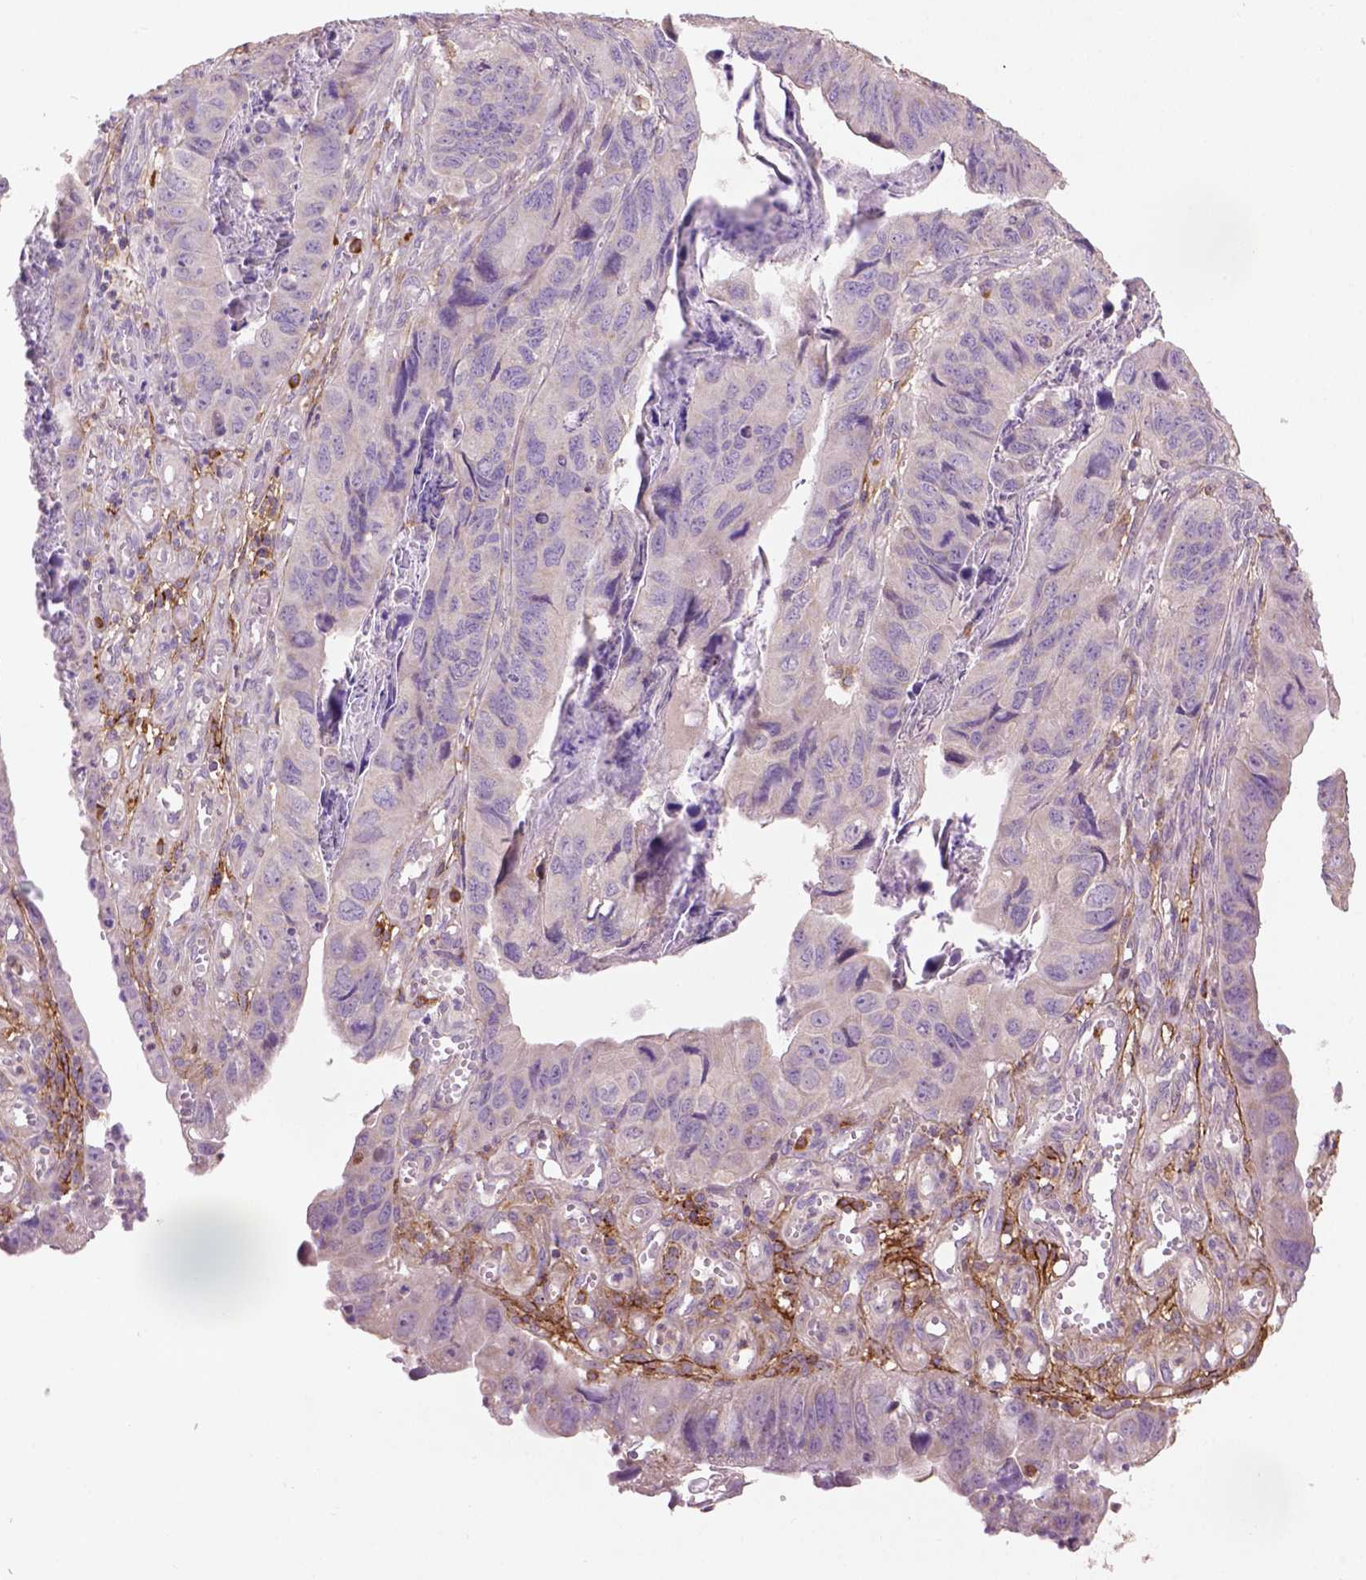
{"staining": {"intensity": "negative", "quantity": "none", "location": "none"}, "tissue": "stomach cancer", "cell_type": "Tumor cells", "image_type": "cancer", "snomed": [{"axis": "morphology", "description": "Adenocarcinoma, NOS"}, {"axis": "topography", "description": "Stomach, lower"}], "caption": "A micrograph of stomach cancer stained for a protein displays no brown staining in tumor cells.", "gene": "LRRC3C", "patient": {"sex": "male", "age": 77}}